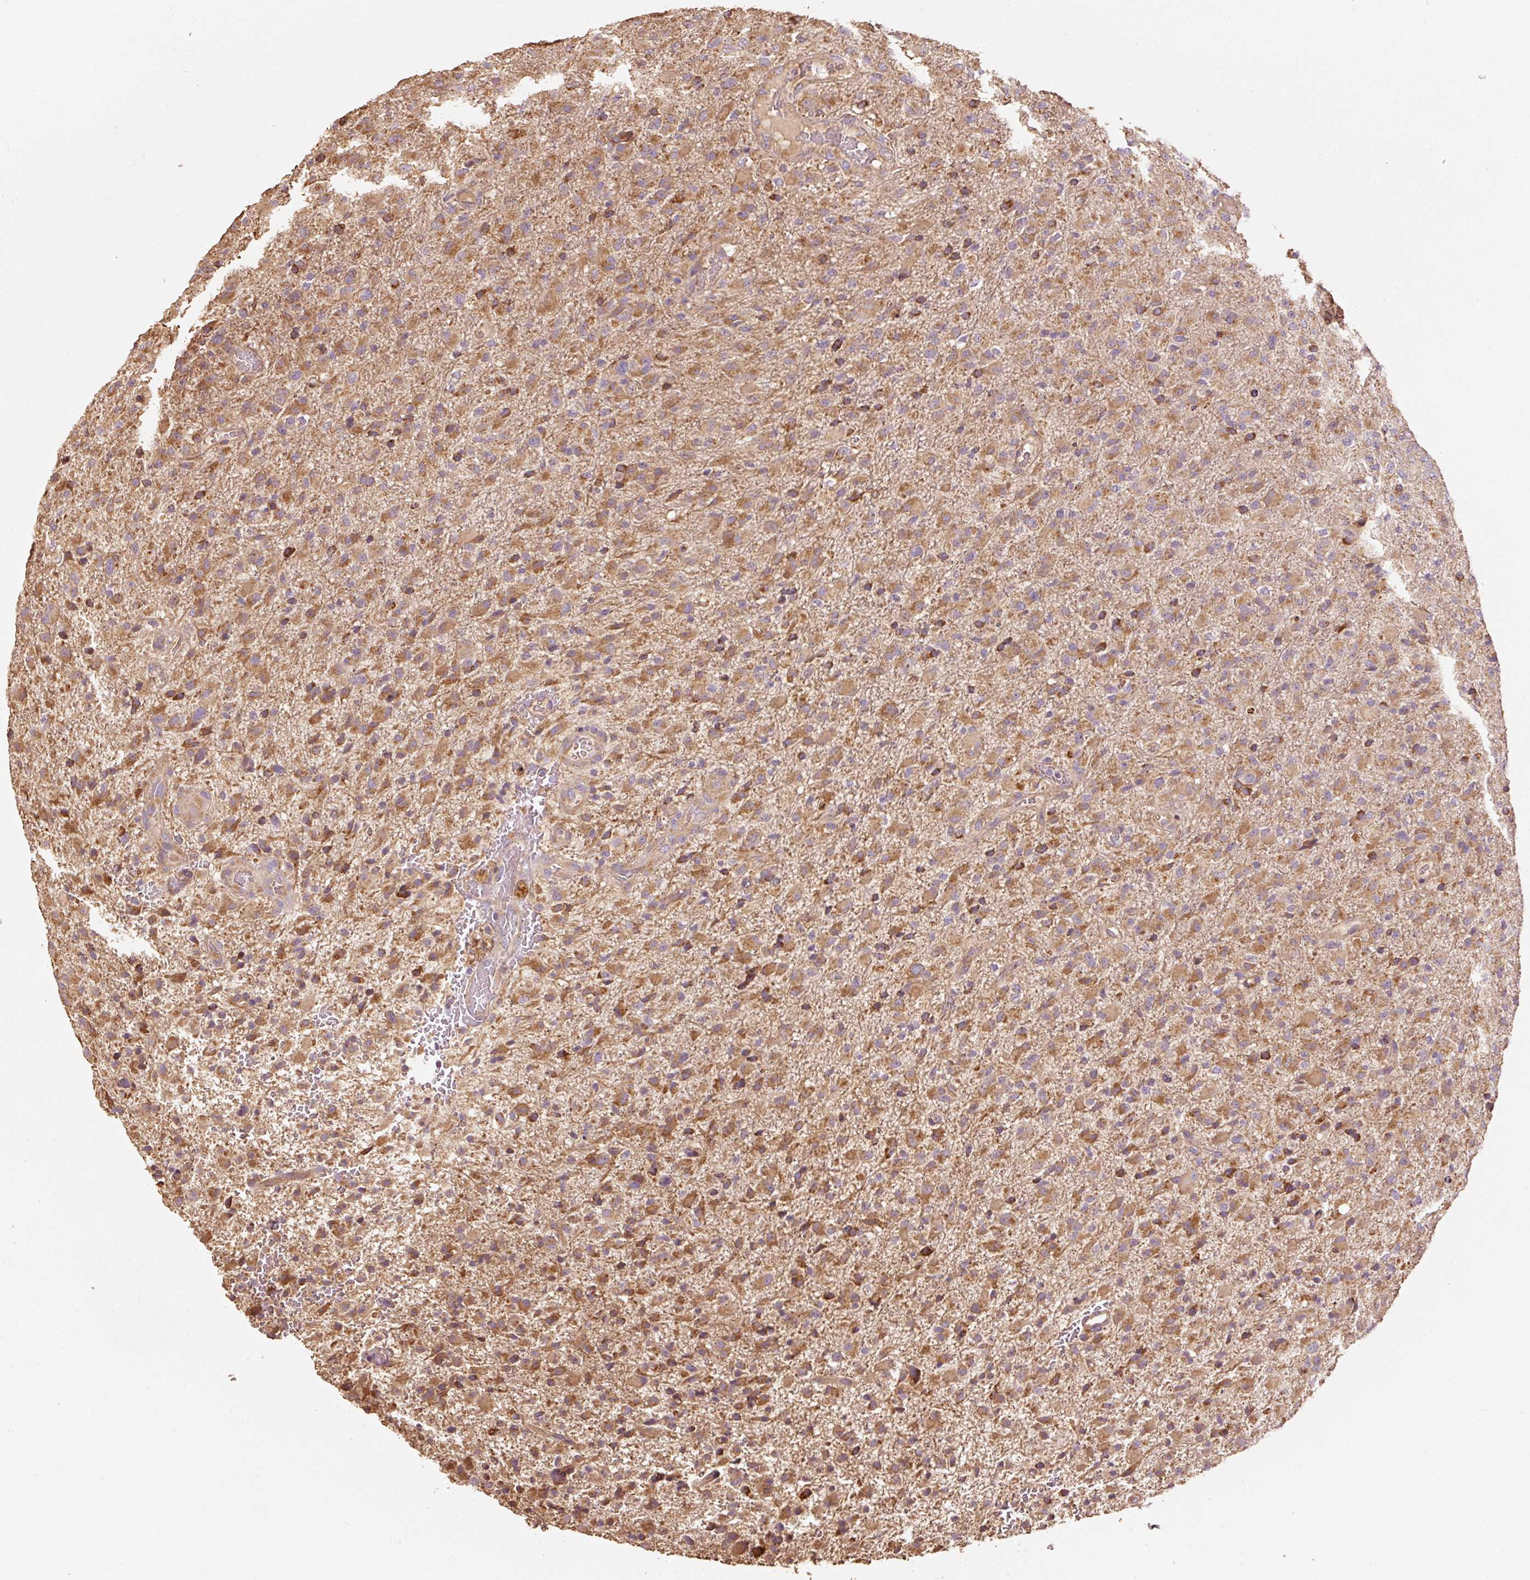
{"staining": {"intensity": "moderate", "quantity": "25%-75%", "location": "cytoplasmic/membranous"}, "tissue": "glioma", "cell_type": "Tumor cells", "image_type": "cancer", "snomed": [{"axis": "morphology", "description": "Glioma, malignant, Low grade"}, {"axis": "topography", "description": "Brain"}], "caption": "Immunohistochemical staining of low-grade glioma (malignant) demonstrates medium levels of moderate cytoplasmic/membranous protein positivity in about 25%-75% of tumor cells.", "gene": "EFHC1", "patient": {"sex": "male", "age": 65}}